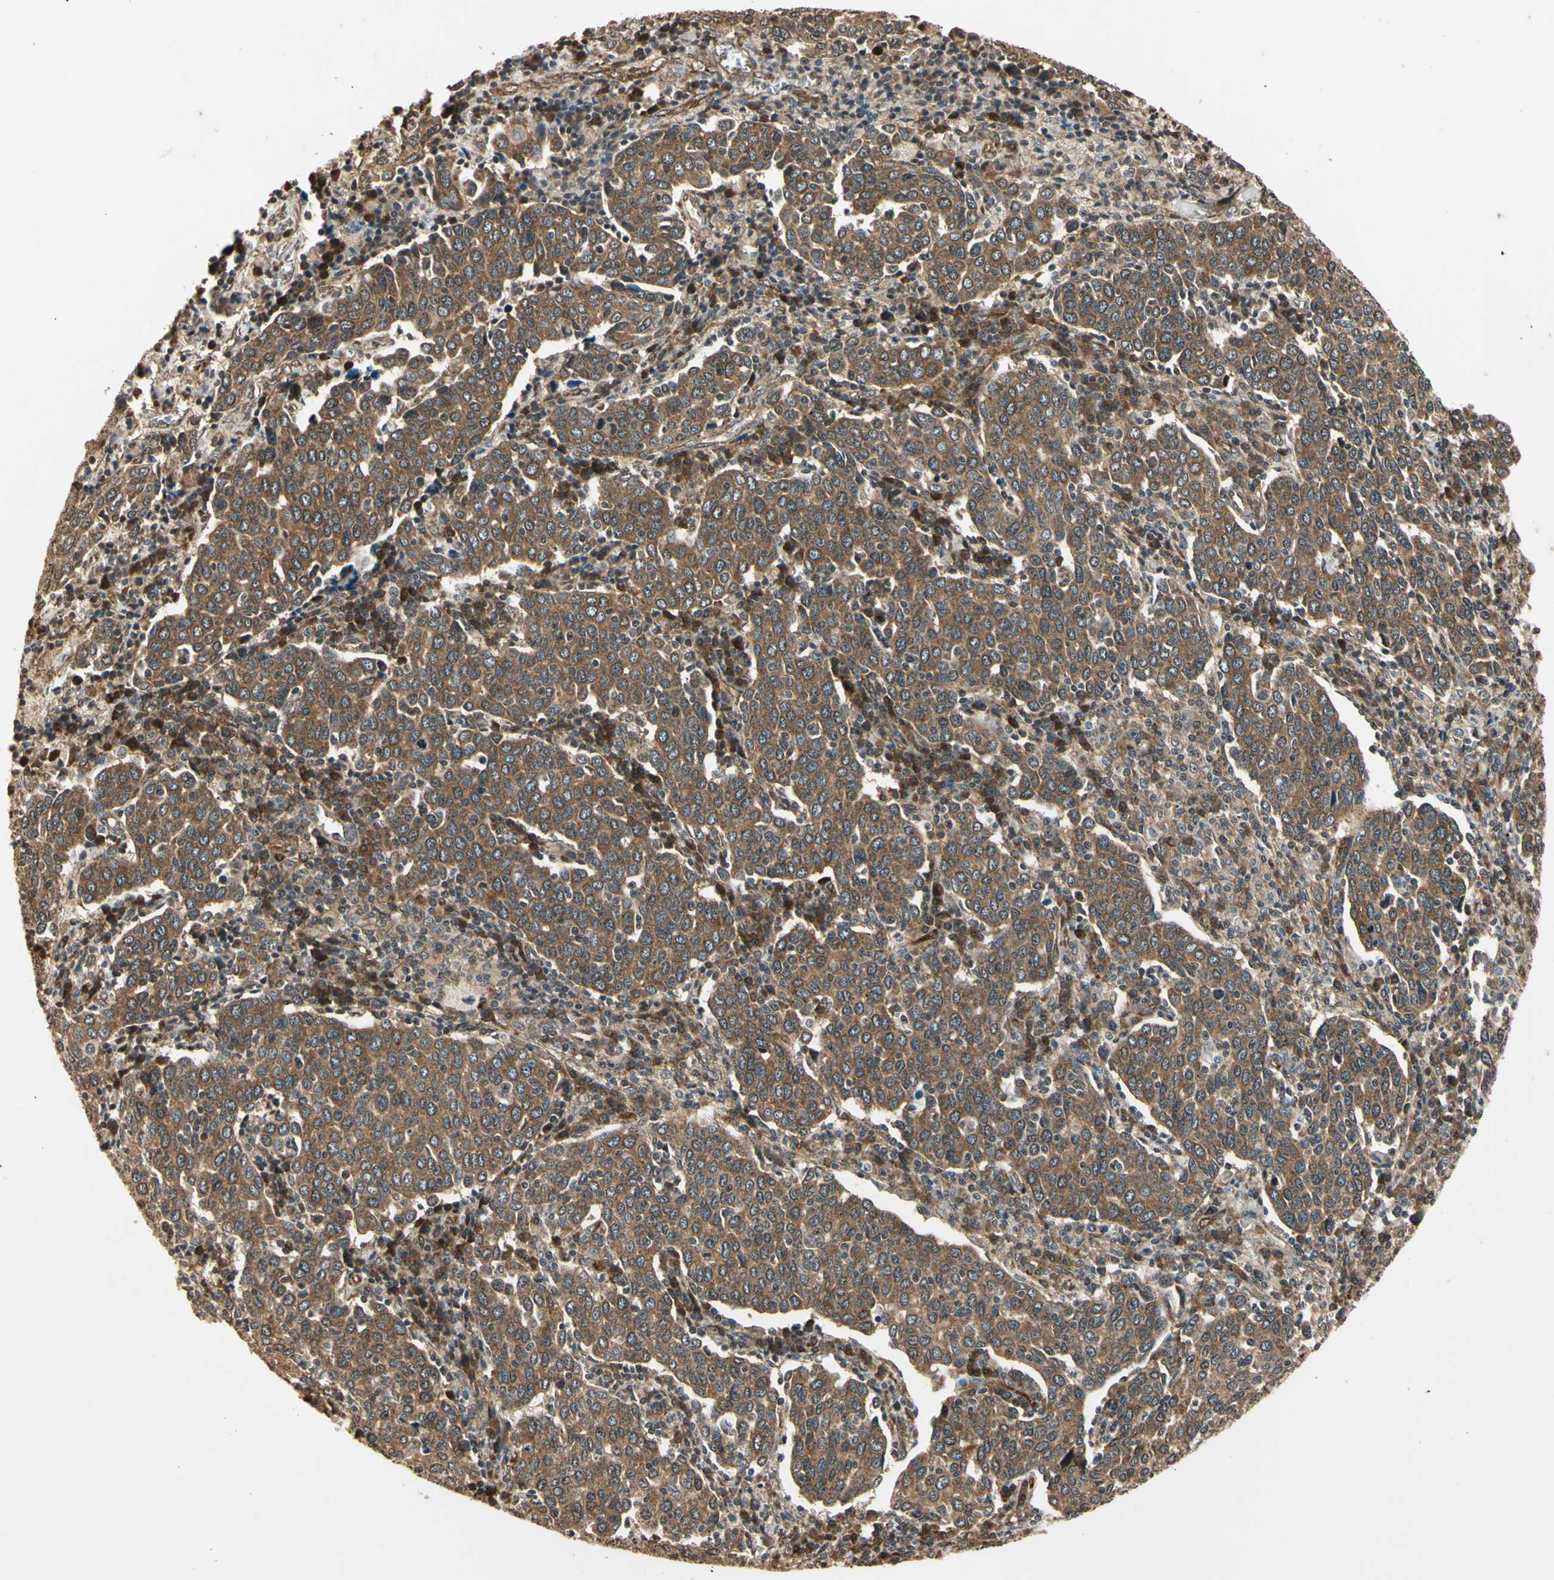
{"staining": {"intensity": "moderate", "quantity": ">75%", "location": "cytoplasmic/membranous"}, "tissue": "cervical cancer", "cell_type": "Tumor cells", "image_type": "cancer", "snomed": [{"axis": "morphology", "description": "Squamous cell carcinoma, NOS"}, {"axis": "topography", "description": "Cervix"}], "caption": "IHC histopathology image of neoplastic tissue: human cervical cancer stained using immunohistochemistry (IHC) shows medium levels of moderate protein expression localized specifically in the cytoplasmic/membranous of tumor cells, appearing as a cytoplasmic/membranous brown color.", "gene": "EPN1", "patient": {"sex": "female", "age": 40}}